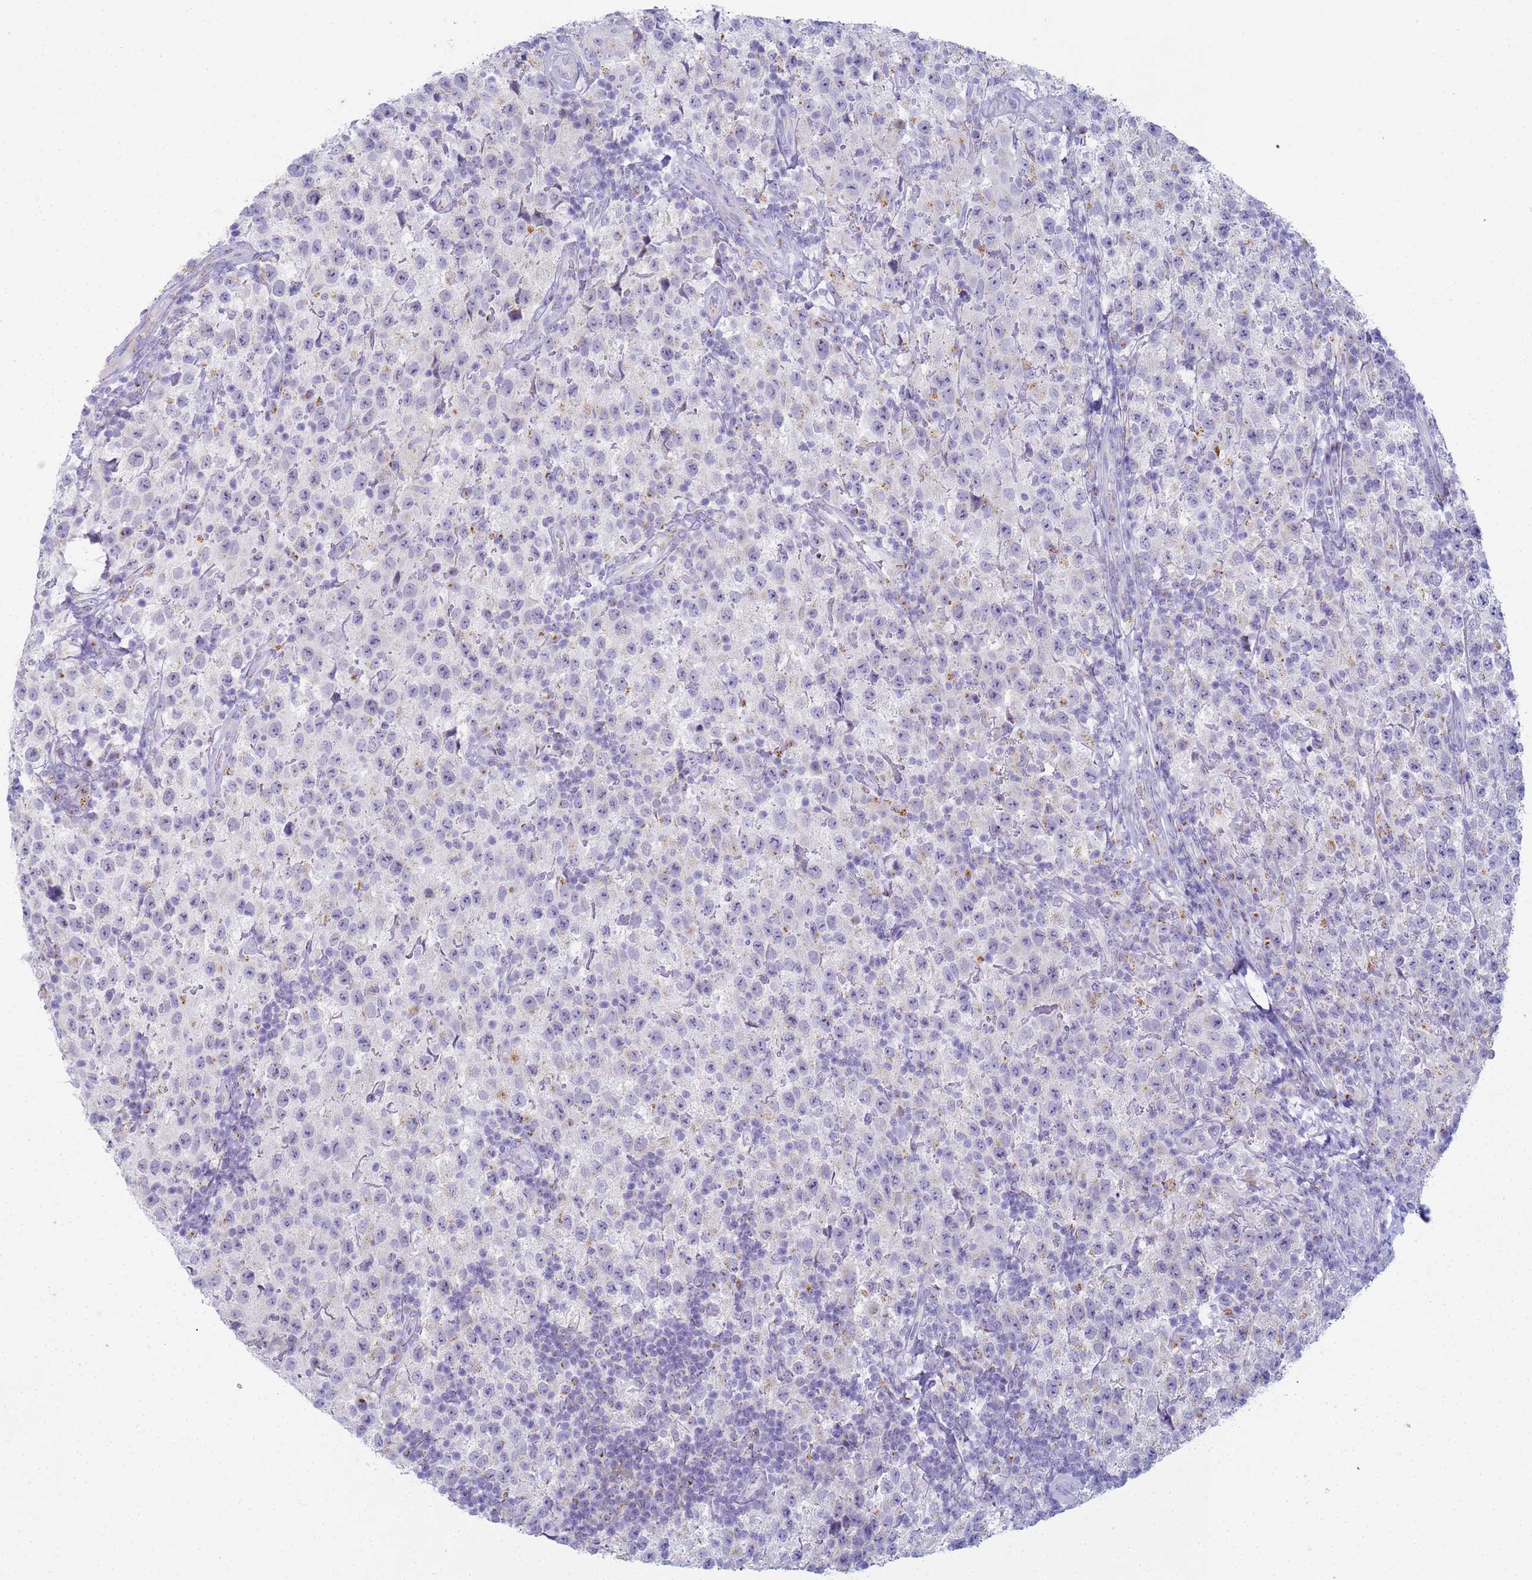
{"staining": {"intensity": "negative", "quantity": "none", "location": "none"}, "tissue": "testis cancer", "cell_type": "Tumor cells", "image_type": "cancer", "snomed": [{"axis": "morphology", "description": "Seminoma, NOS"}, {"axis": "morphology", "description": "Carcinoma, Embryonal, NOS"}, {"axis": "topography", "description": "Testis"}], "caption": "This is a image of immunohistochemistry (IHC) staining of testis cancer (seminoma), which shows no positivity in tumor cells.", "gene": "CR1", "patient": {"sex": "male", "age": 41}}